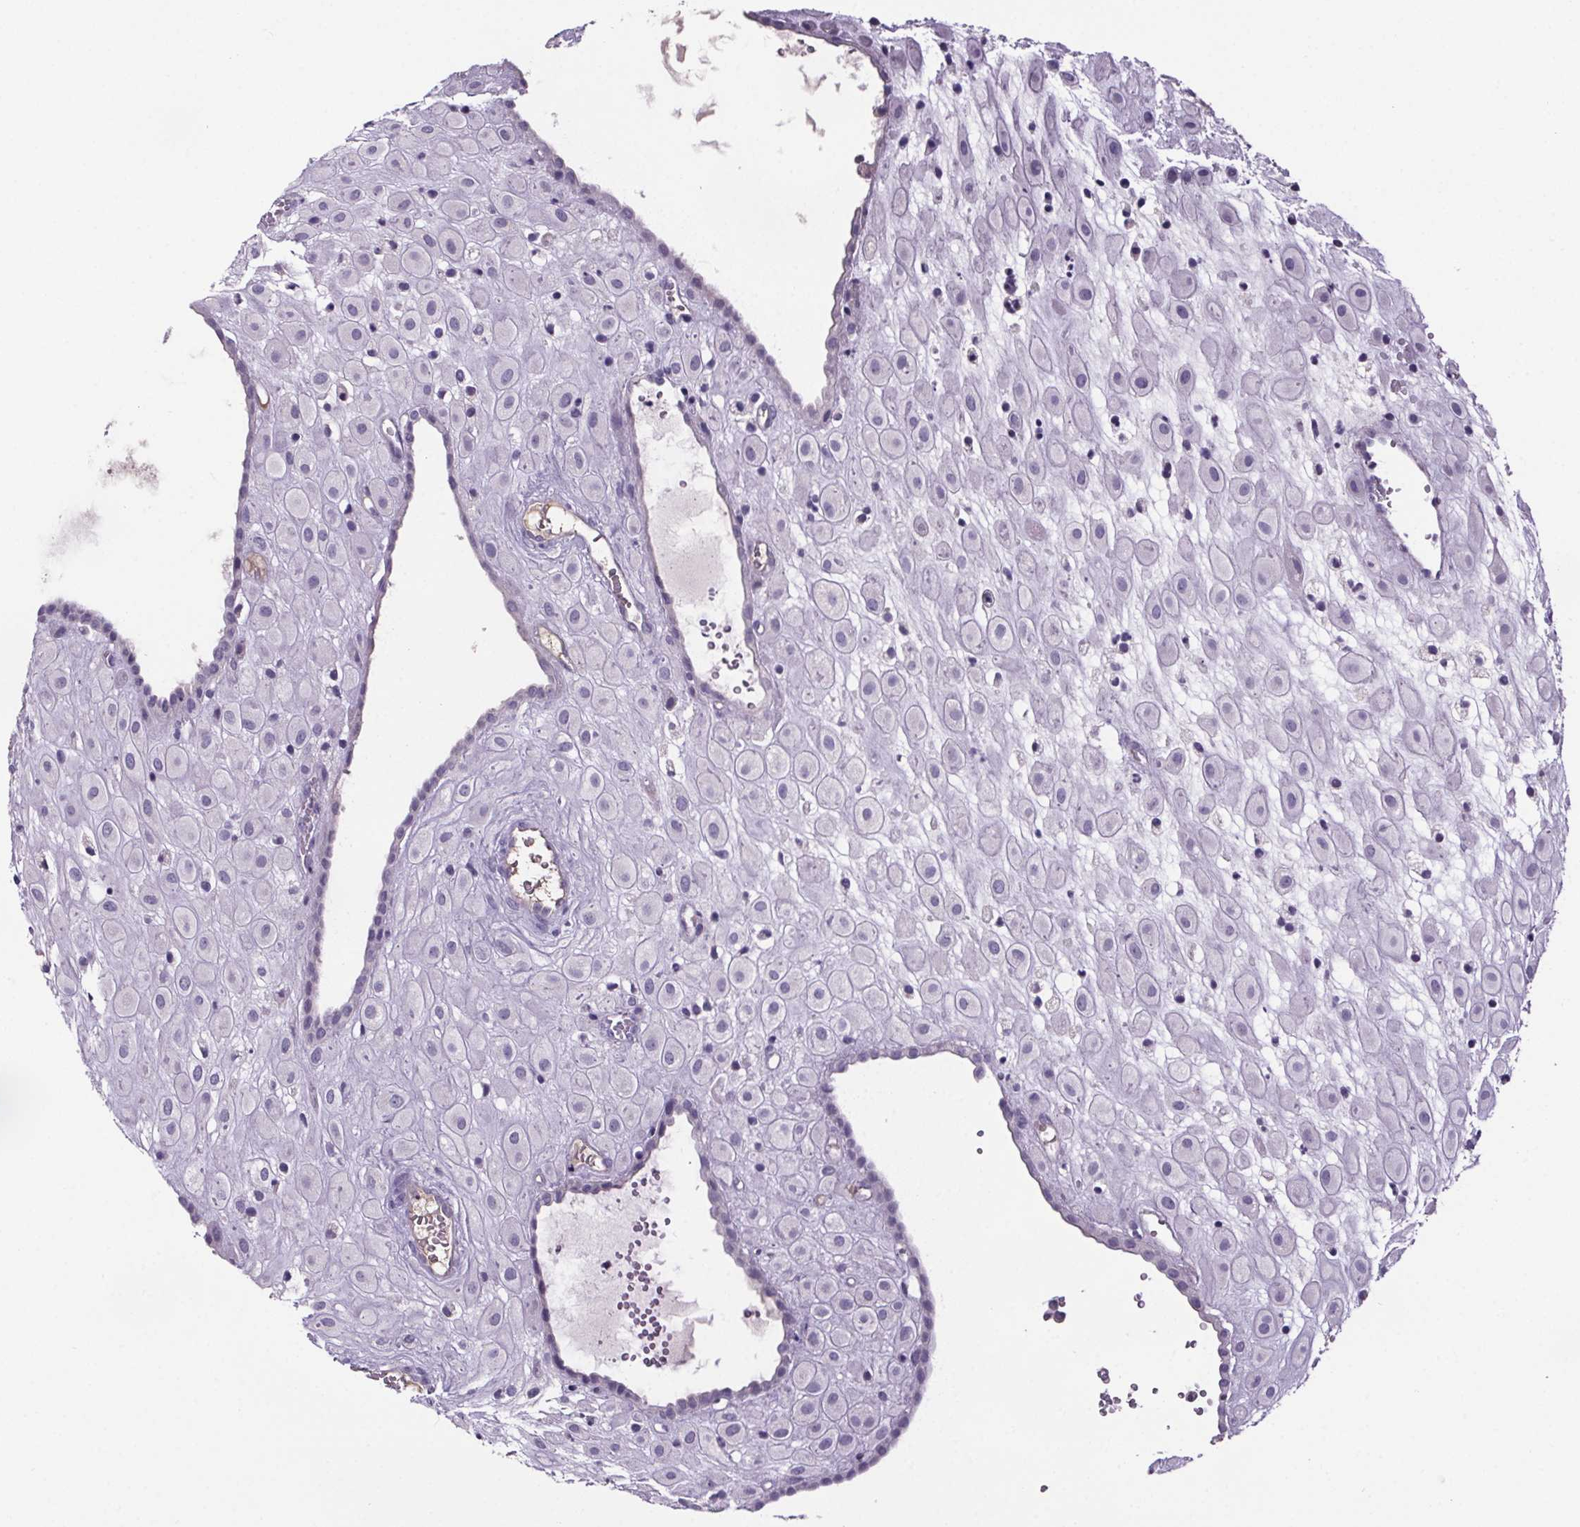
{"staining": {"intensity": "negative", "quantity": "none", "location": "none"}, "tissue": "placenta", "cell_type": "Decidual cells", "image_type": "normal", "snomed": [{"axis": "morphology", "description": "Normal tissue, NOS"}, {"axis": "topography", "description": "Placenta"}], "caption": "Immunohistochemistry micrograph of normal placenta stained for a protein (brown), which shows no expression in decidual cells.", "gene": "CUBN", "patient": {"sex": "female", "age": 24}}